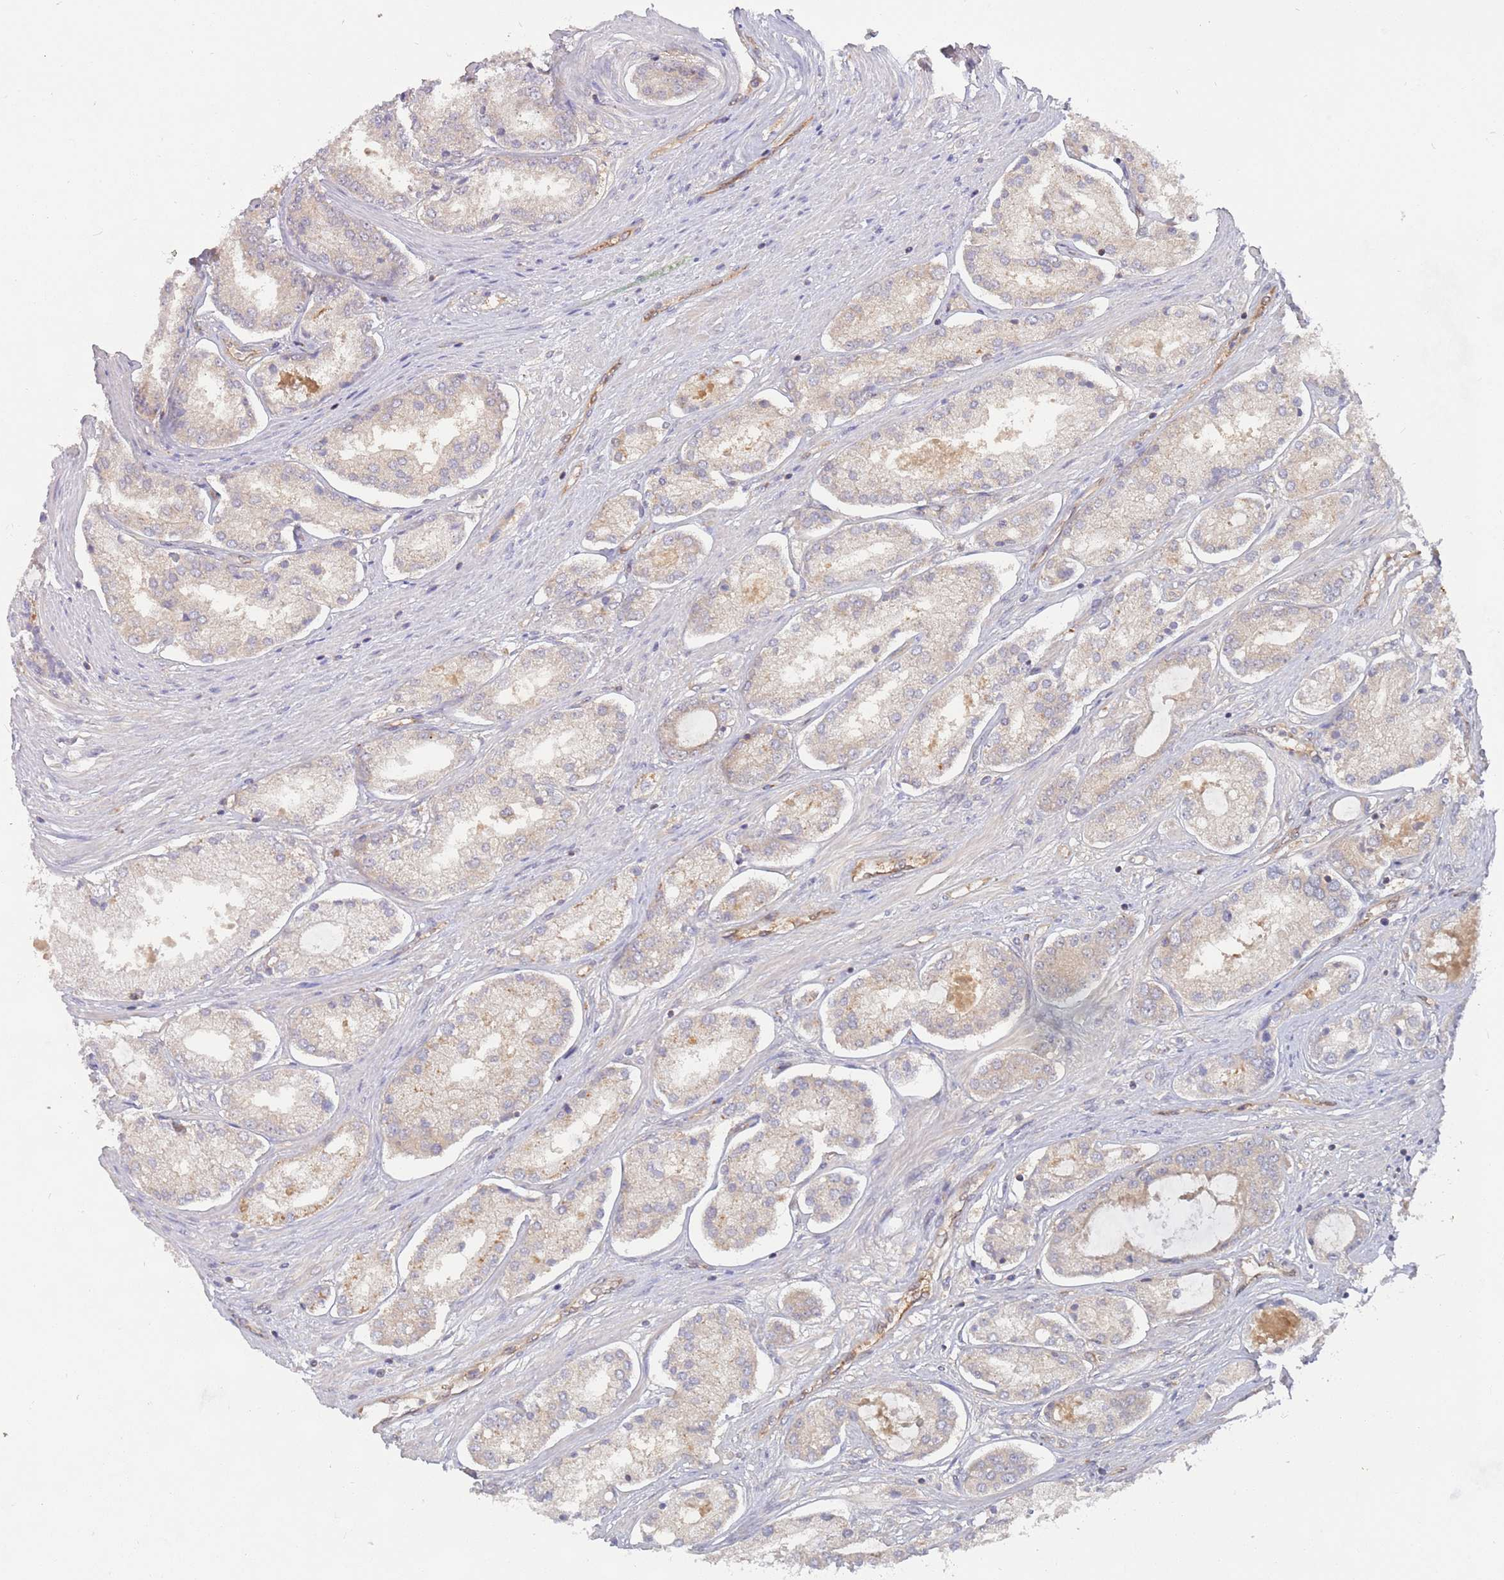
{"staining": {"intensity": "weak", "quantity": "<25%", "location": "cytoplasmic/membranous"}, "tissue": "prostate cancer", "cell_type": "Tumor cells", "image_type": "cancer", "snomed": [{"axis": "morphology", "description": "Adenocarcinoma, Low grade"}, {"axis": "topography", "description": "Prostate"}], "caption": "Tumor cells show no significant staining in low-grade adenocarcinoma (prostate).", "gene": "GUK1", "patient": {"sex": "male", "age": 68}}